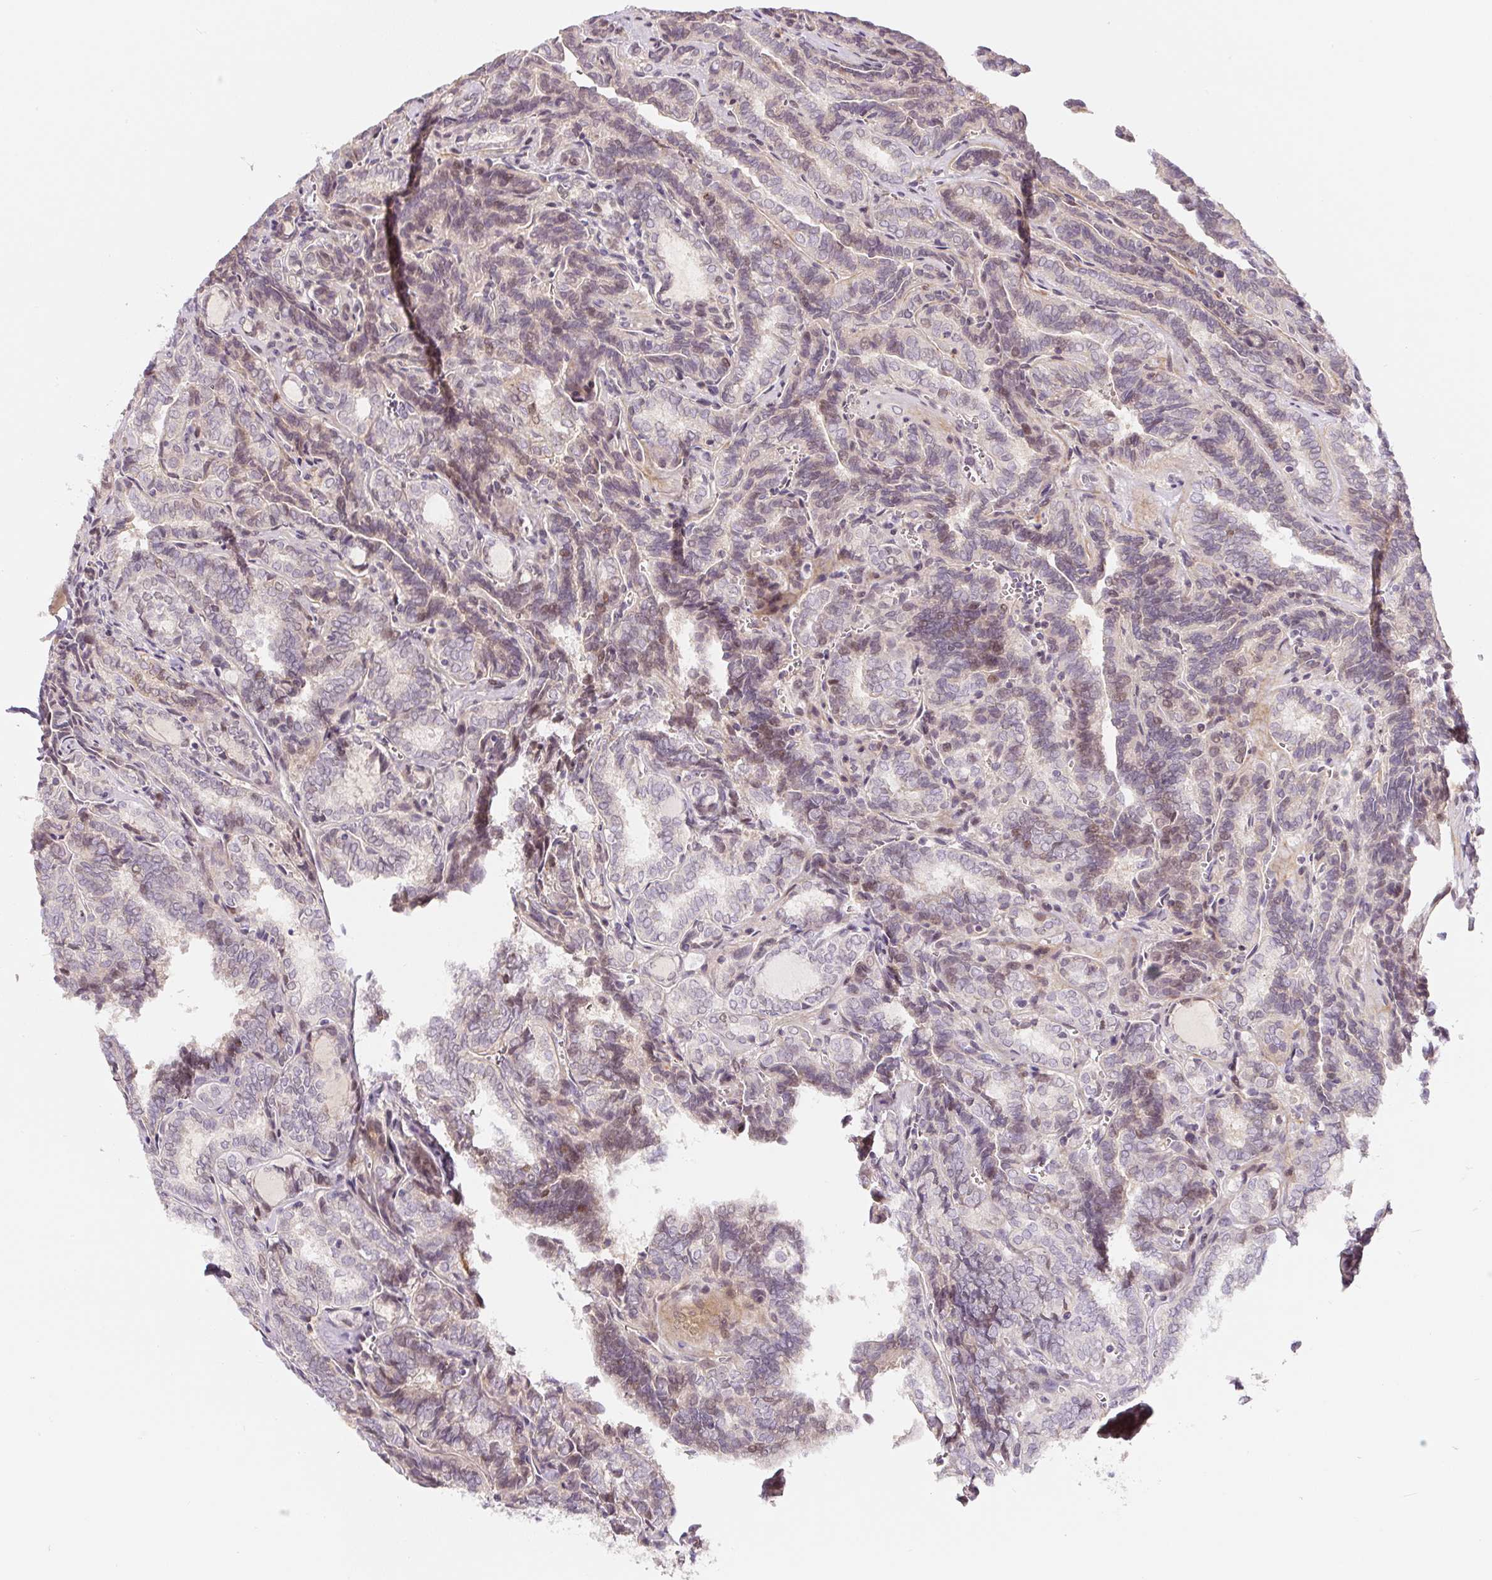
{"staining": {"intensity": "moderate", "quantity": "<25%", "location": "nuclear"}, "tissue": "thyroid cancer", "cell_type": "Tumor cells", "image_type": "cancer", "snomed": [{"axis": "morphology", "description": "Papillary adenocarcinoma, NOS"}, {"axis": "topography", "description": "Thyroid gland"}], "caption": "Immunohistochemical staining of human thyroid cancer (papillary adenocarcinoma) displays low levels of moderate nuclear expression in about <25% of tumor cells.", "gene": "PWWP3B", "patient": {"sex": "female", "age": 30}}